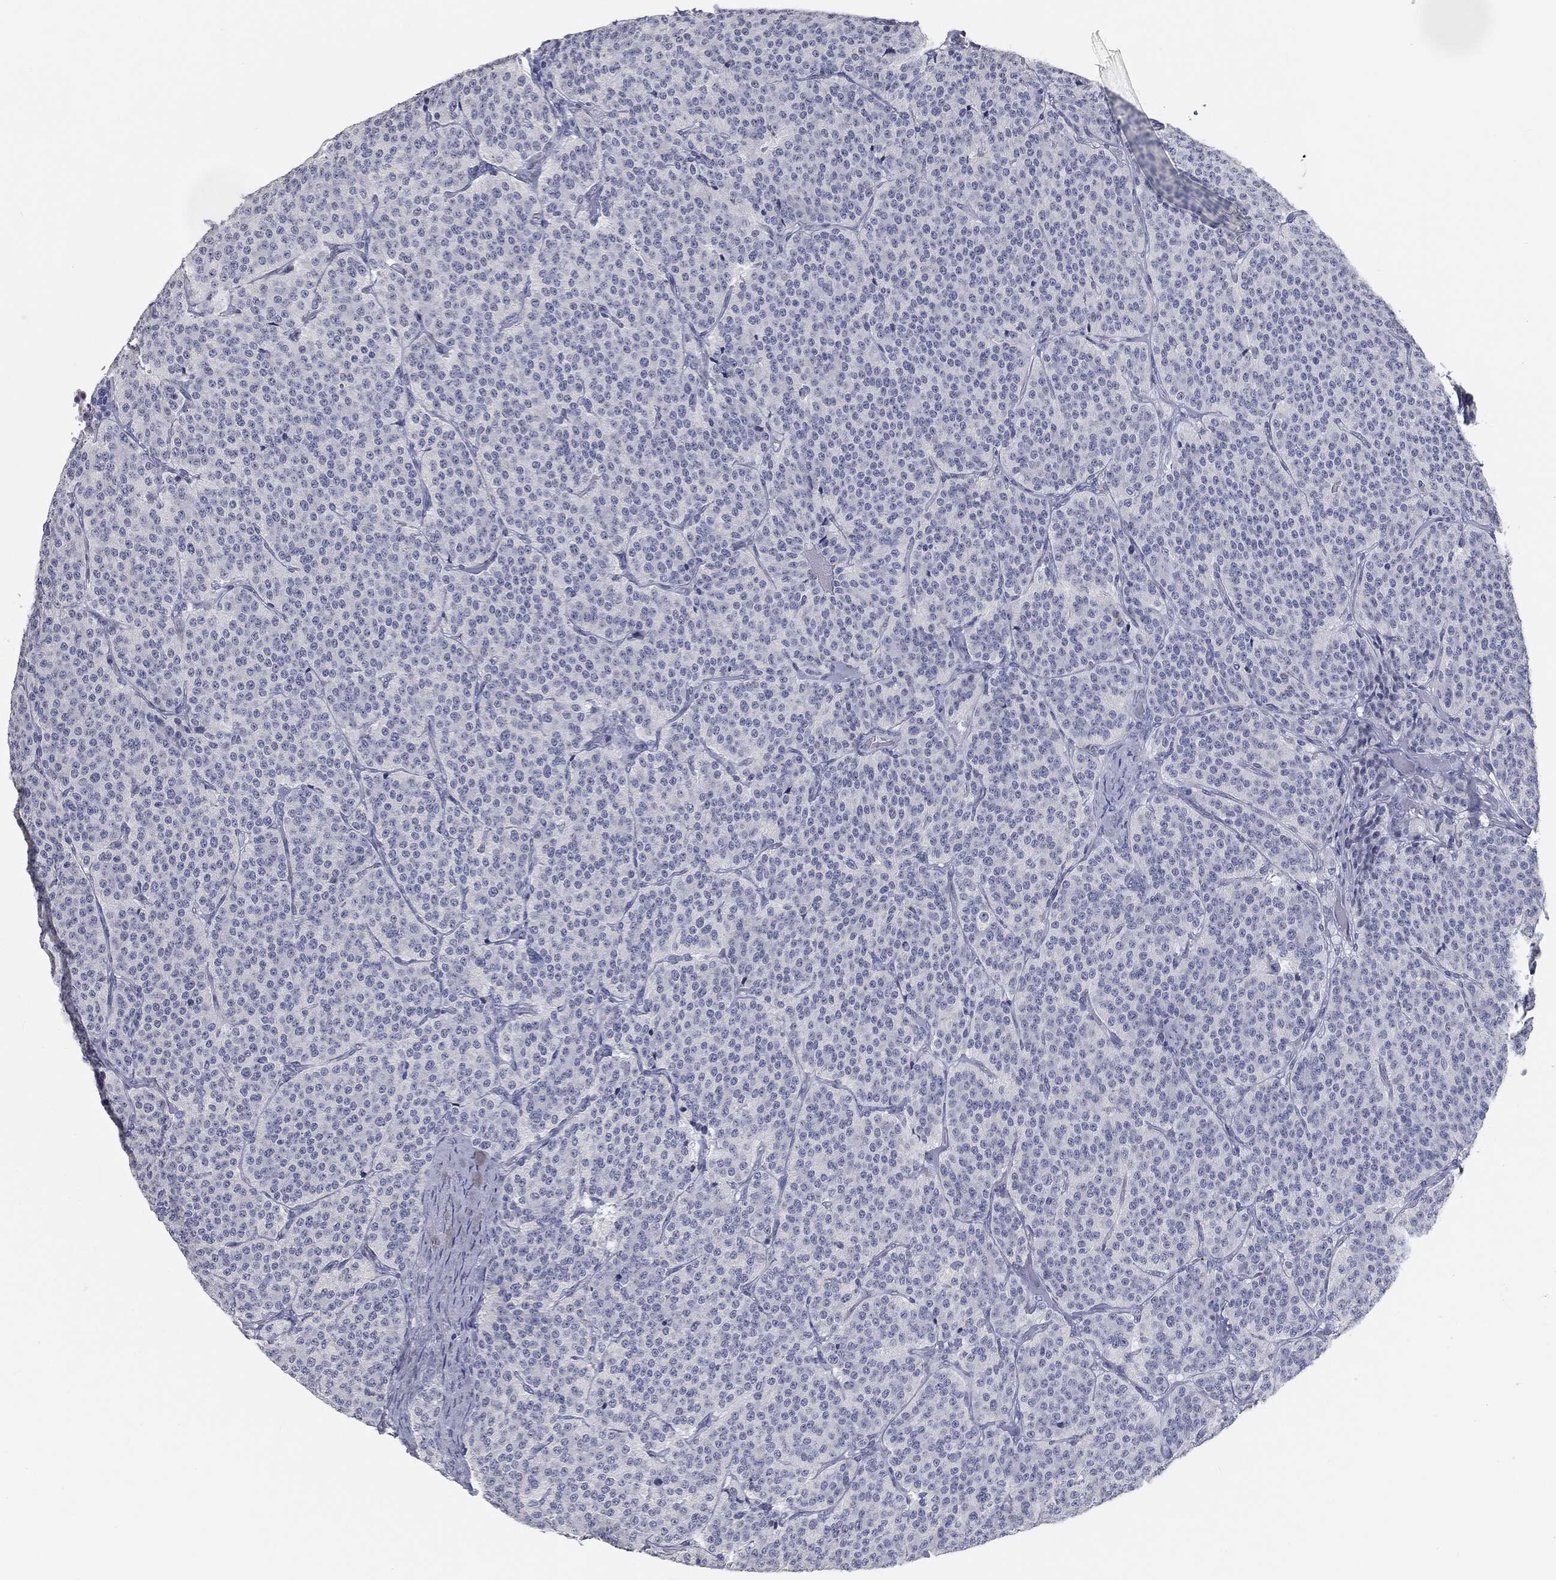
{"staining": {"intensity": "negative", "quantity": "none", "location": "none"}, "tissue": "carcinoid", "cell_type": "Tumor cells", "image_type": "cancer", "snomed": [{"axis": "morphology", "description": "Carcinoid, malignant, NOS"}, {"axis": "topography", "description": "Small intestine"}], "caption": "Immunohistochemistry micrograph of neoplastic tissue: human malignant carcinoid stained with DAB displays no significant protein positivity in tumor cells.", "gene": "PRAME", "patient": {"sex": "female", "age": 58}}